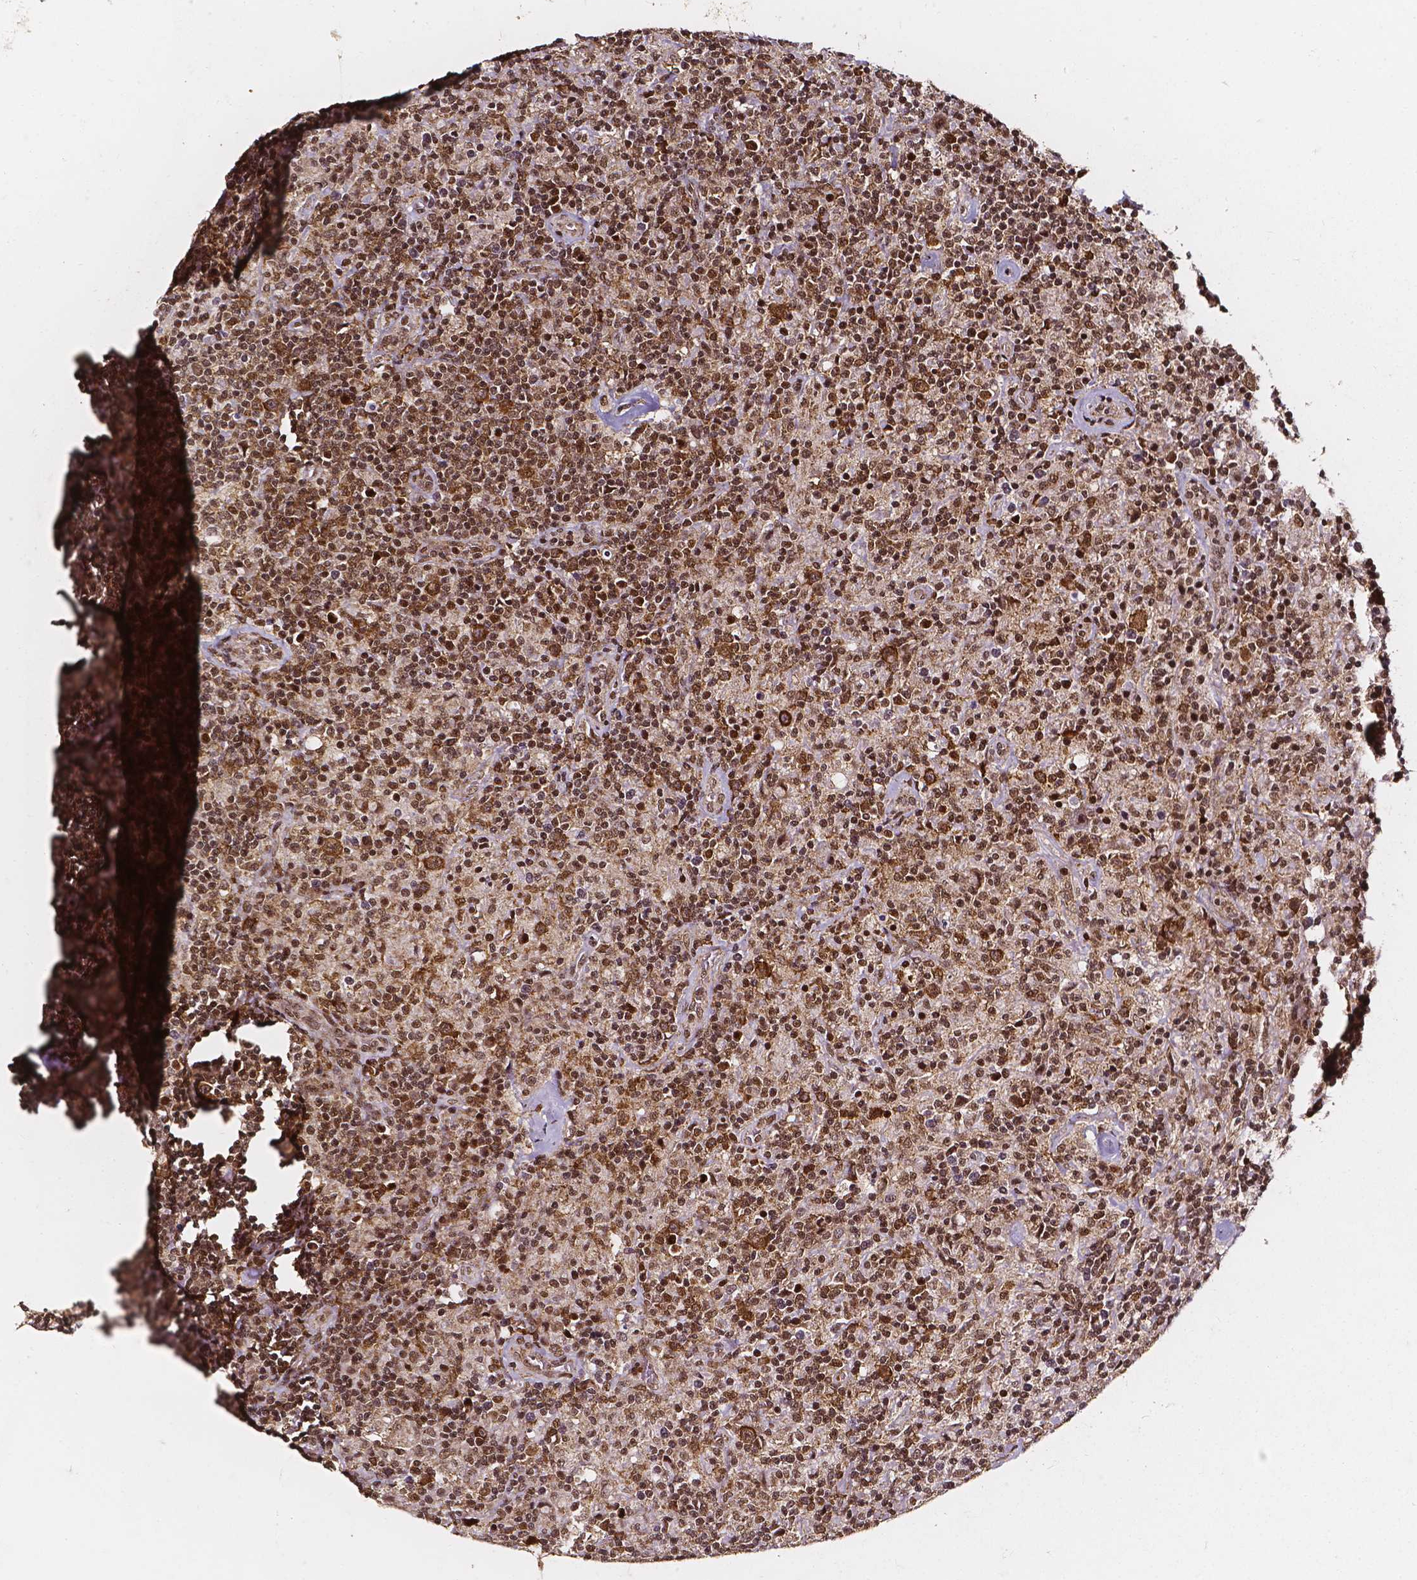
{"staining": {"intensity": "strong", "quantity": ">75%", "location": "cytoplasmic/membranous,nuclear"}, "tissue": "lymphoma", "cell_type": "Tumor cells", "image_type": "cancer", "snomed": [{"axis": "morphology", "description": "Hodgkin's disease, NOS"}, {"axis": "topography", "description": "Lymph node"}], "caption": "Hodgkin's disease stained with IHC demonstrates strong cytoplasmic/membranous and nuclear expression in approximately >75% of tumor cells. (DAB (3,3'-diaminobenzidine) IHC, brown staining for protein, blue staining for nuclei).", "gene": "SMN1", "patient": {"sex": "male", "age": 70}}